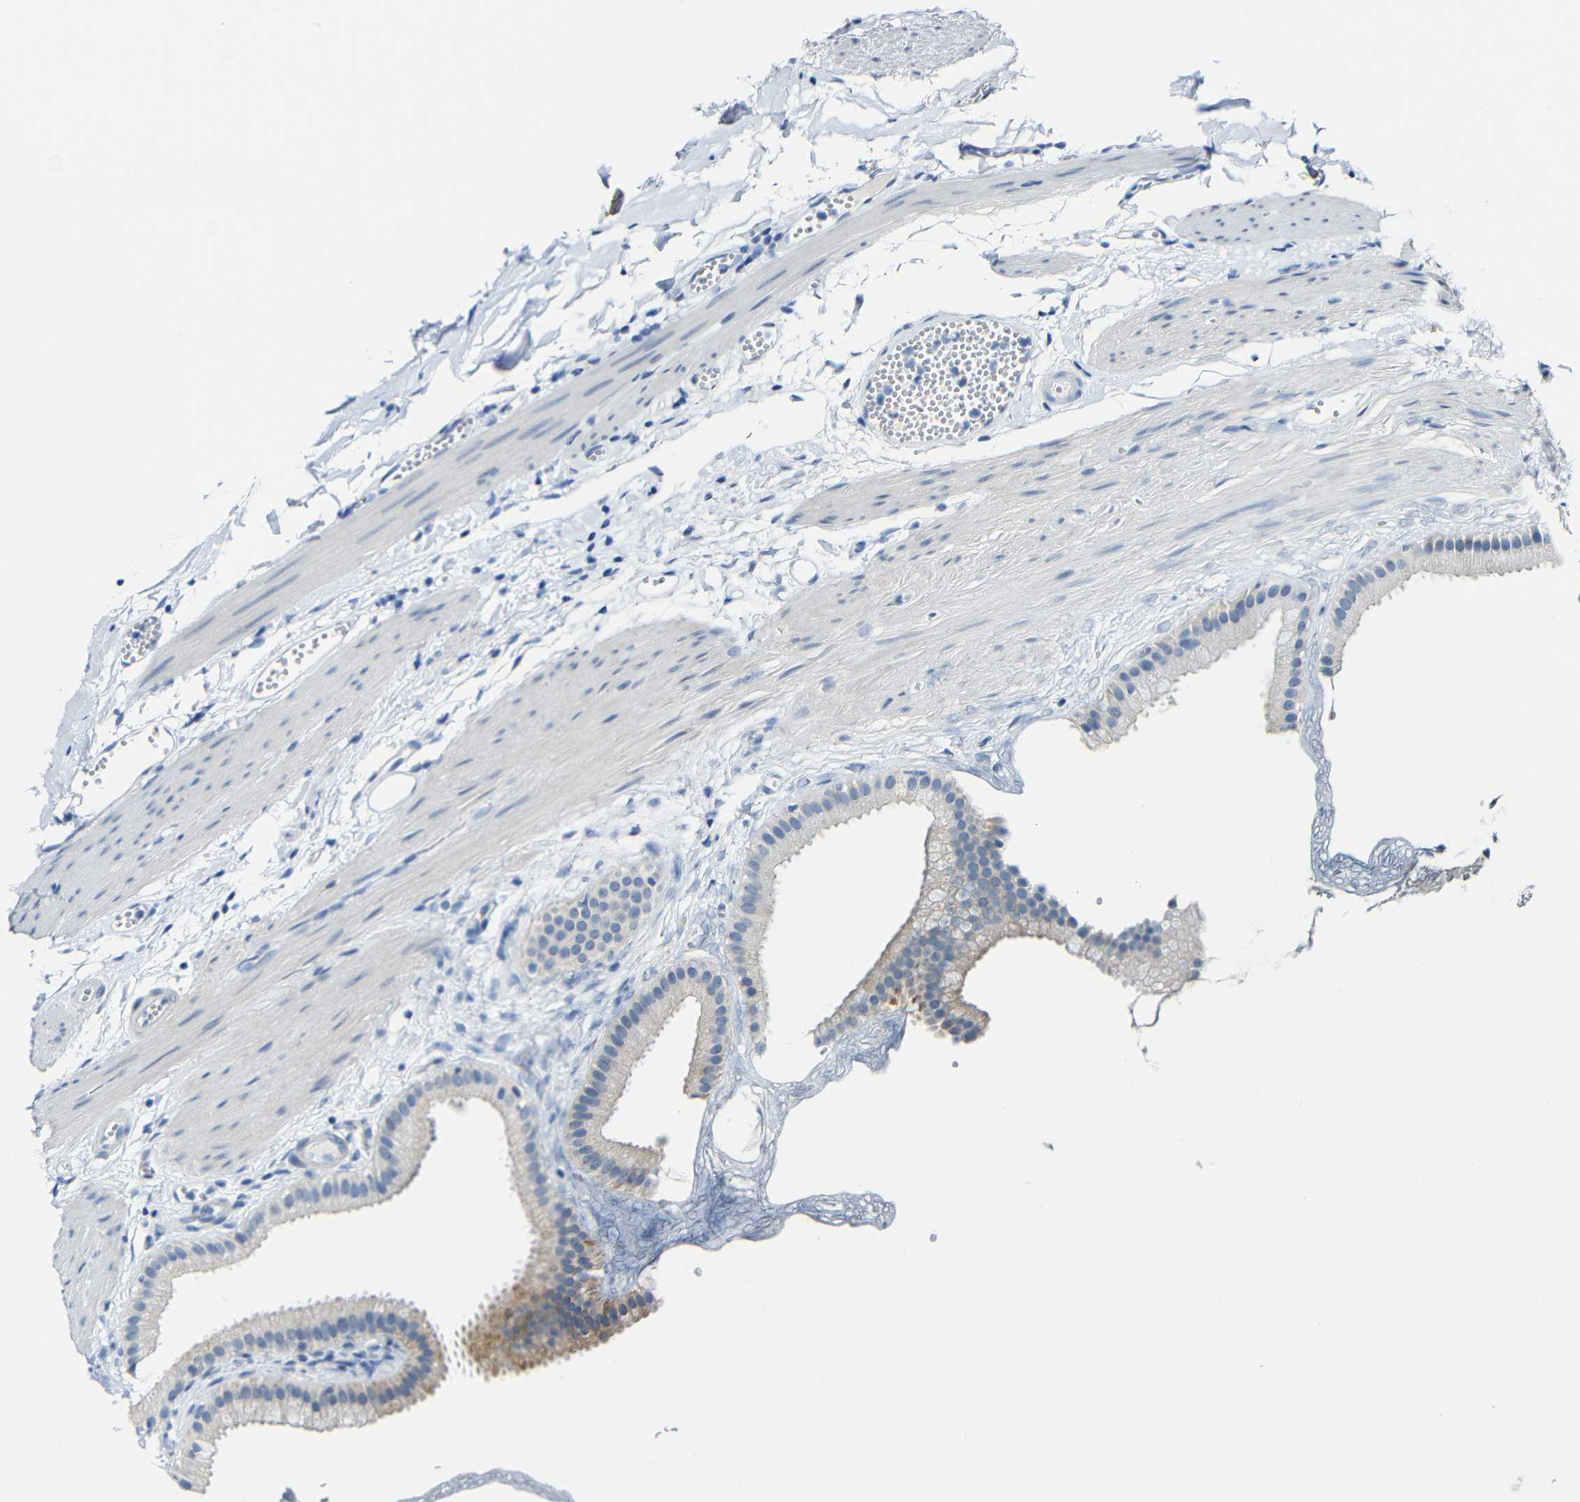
{"staining": {"intensity": "moderate", "quantity": "<25%", "location": "cytoplasmic/membranous"}, "tissue": "gallbladder", "cell_type": "Glandular cells", "image_type": "normal", "snomed": [{"axis": "morphology", "description": "Normal tissue, NOS"}, {"axis": "topography", "description": "Gallbladder"}], "caption": "Approximately <25% of glandular cells in benign human gallbladder demonstrate moderate cytoplasmic/membranous protein staining as visualized by brown immunohistochemical staining.", "gene": "C15orf48", "patient": {"sex": "female", "age": 64}}